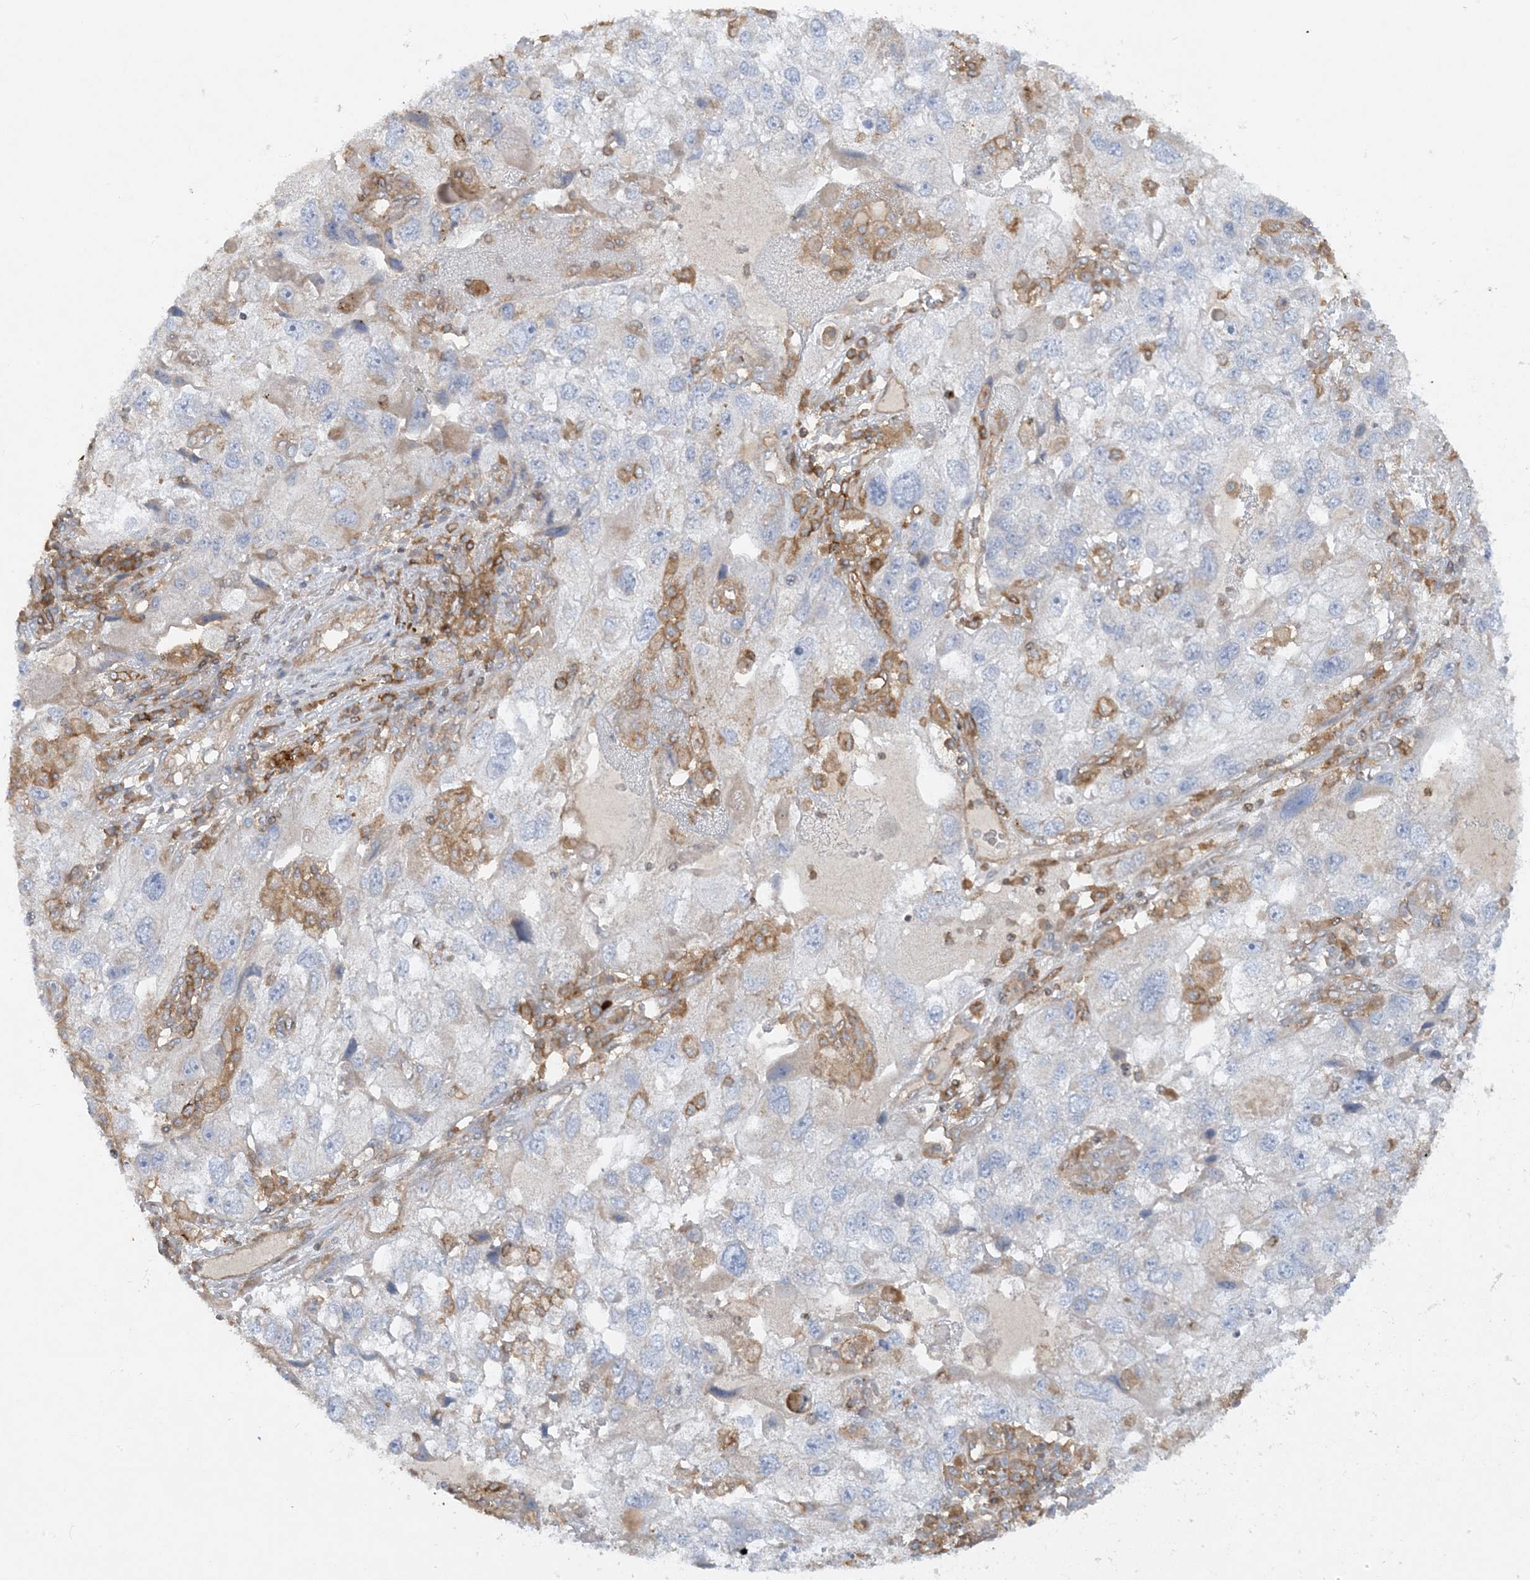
{"staining": {"intensity": "negative", "quantity": "none", "location": "none"}, "tissue": "endometrial cancer", "cell_type": "Tumor cells", "image_type": "cancer", "snomed": [{"axis": "morphology", "description": "Adenocarcinoma, NOS"}, {"axis": "topography", "description": "Endometrium"}], "caption": "The histopathology image demonstrates no staining of tumor cells in endometrial adenocarcinoma.", "gene": "HLA-E", "patient": {"sex": "female", "age": 49}}